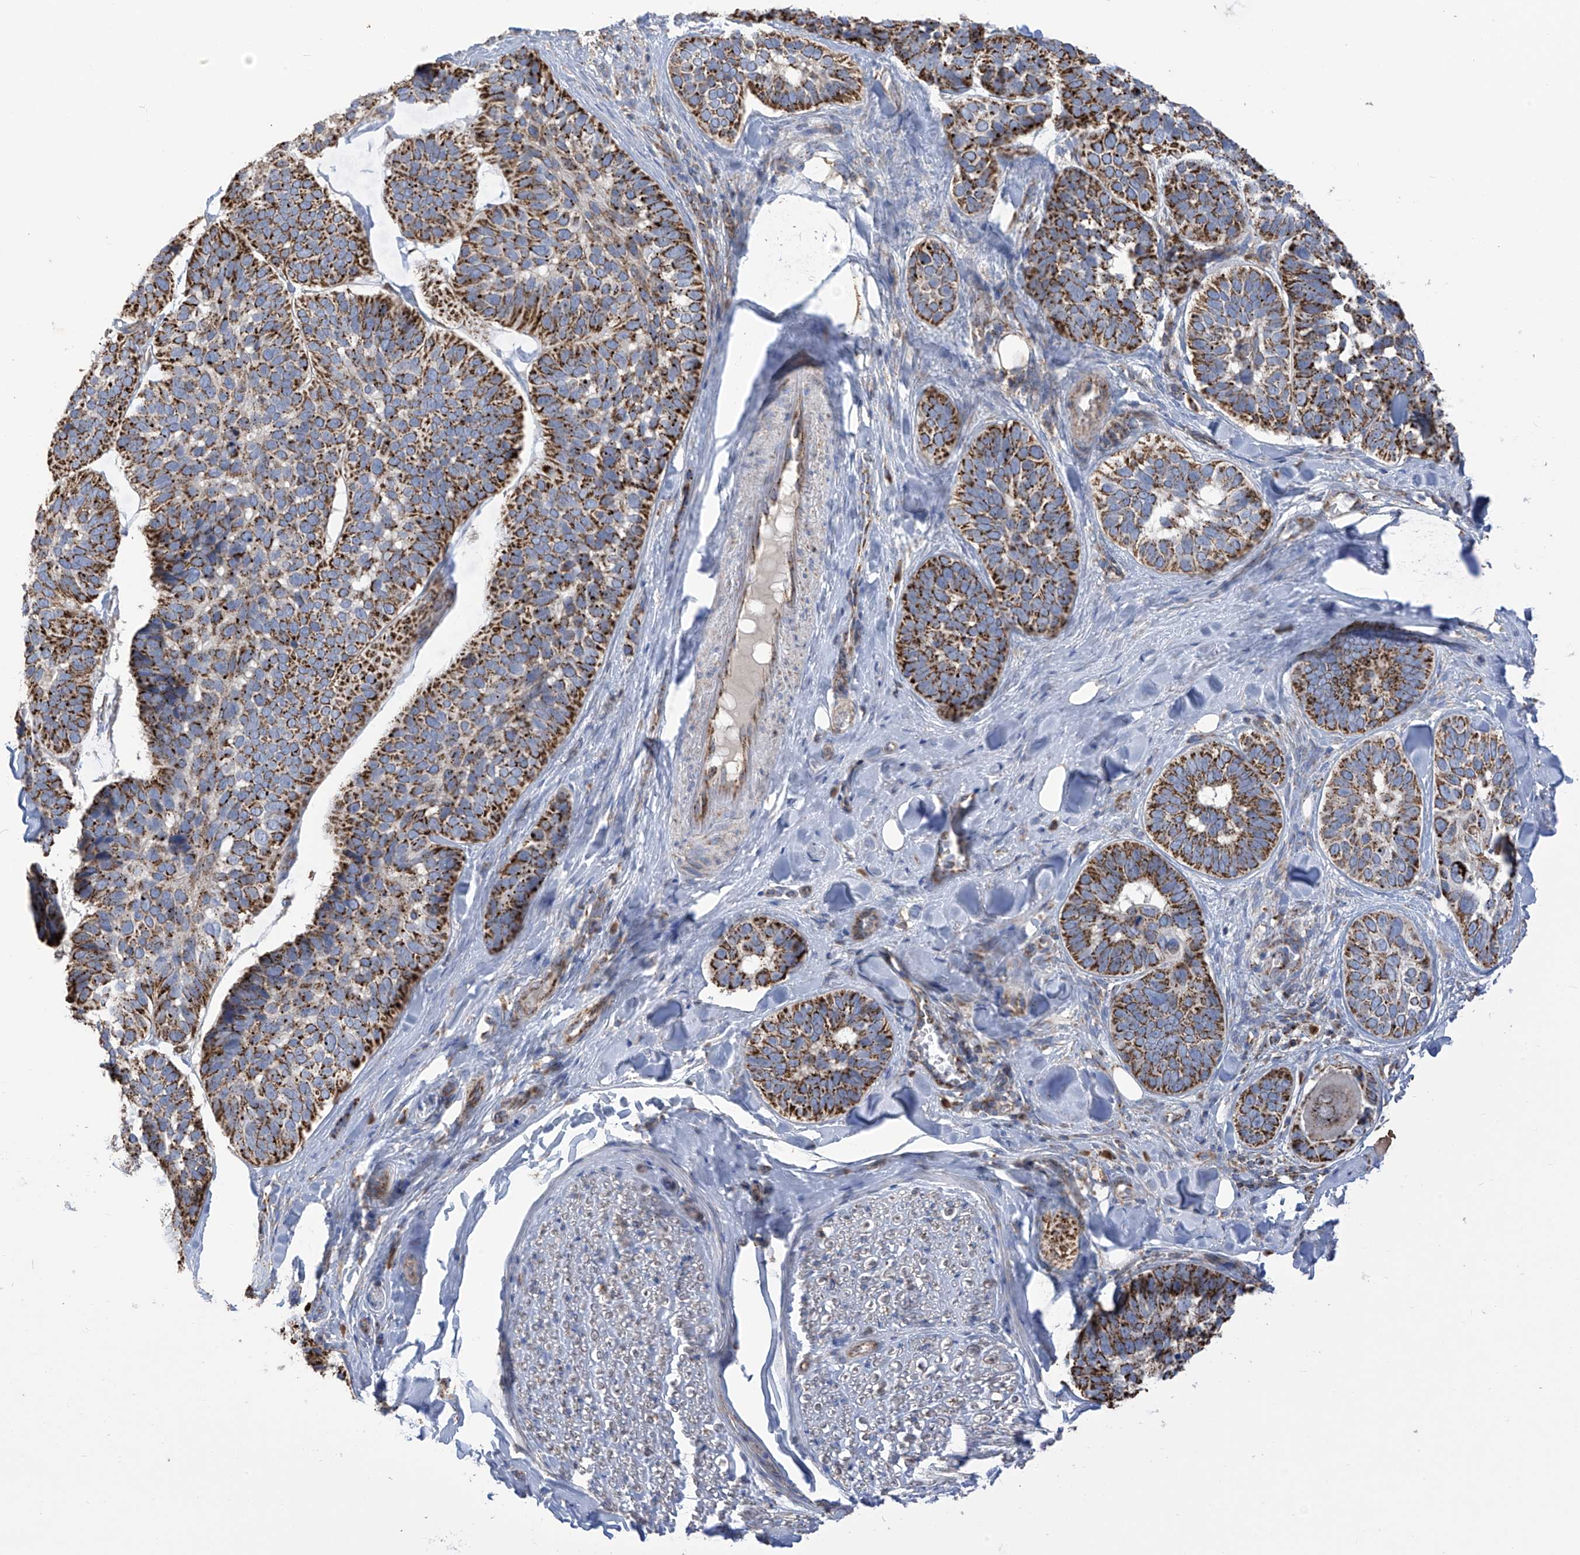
{"staining": {"intensity": "strong", "quantity": ">75%", "location": "cytoplasmic/membranous"}, "tissue": "skin cancer", "cell_type": "Tumor cells", "image_type": "cancer", "snomed": [{"axis": "morphology", "description": "Basal cell carcinoma"}, {"axis": "topography", "description": "Skin"}], "caption": "Immunohistochemistry staining of skin cancer, which displays high levels of strong cytoplasmic/membranous expression in about >75% of tumor cells indicating strong cytoplasmic/membranous protein staining. The staining was performed using DAB (3,3'-diaminobenzidine) (brown) for protein detection and nuclei were counterstained in hematoxylin (blue).", "gene": "PNPT1", "patient": {"sex": "male", "age": 62}}